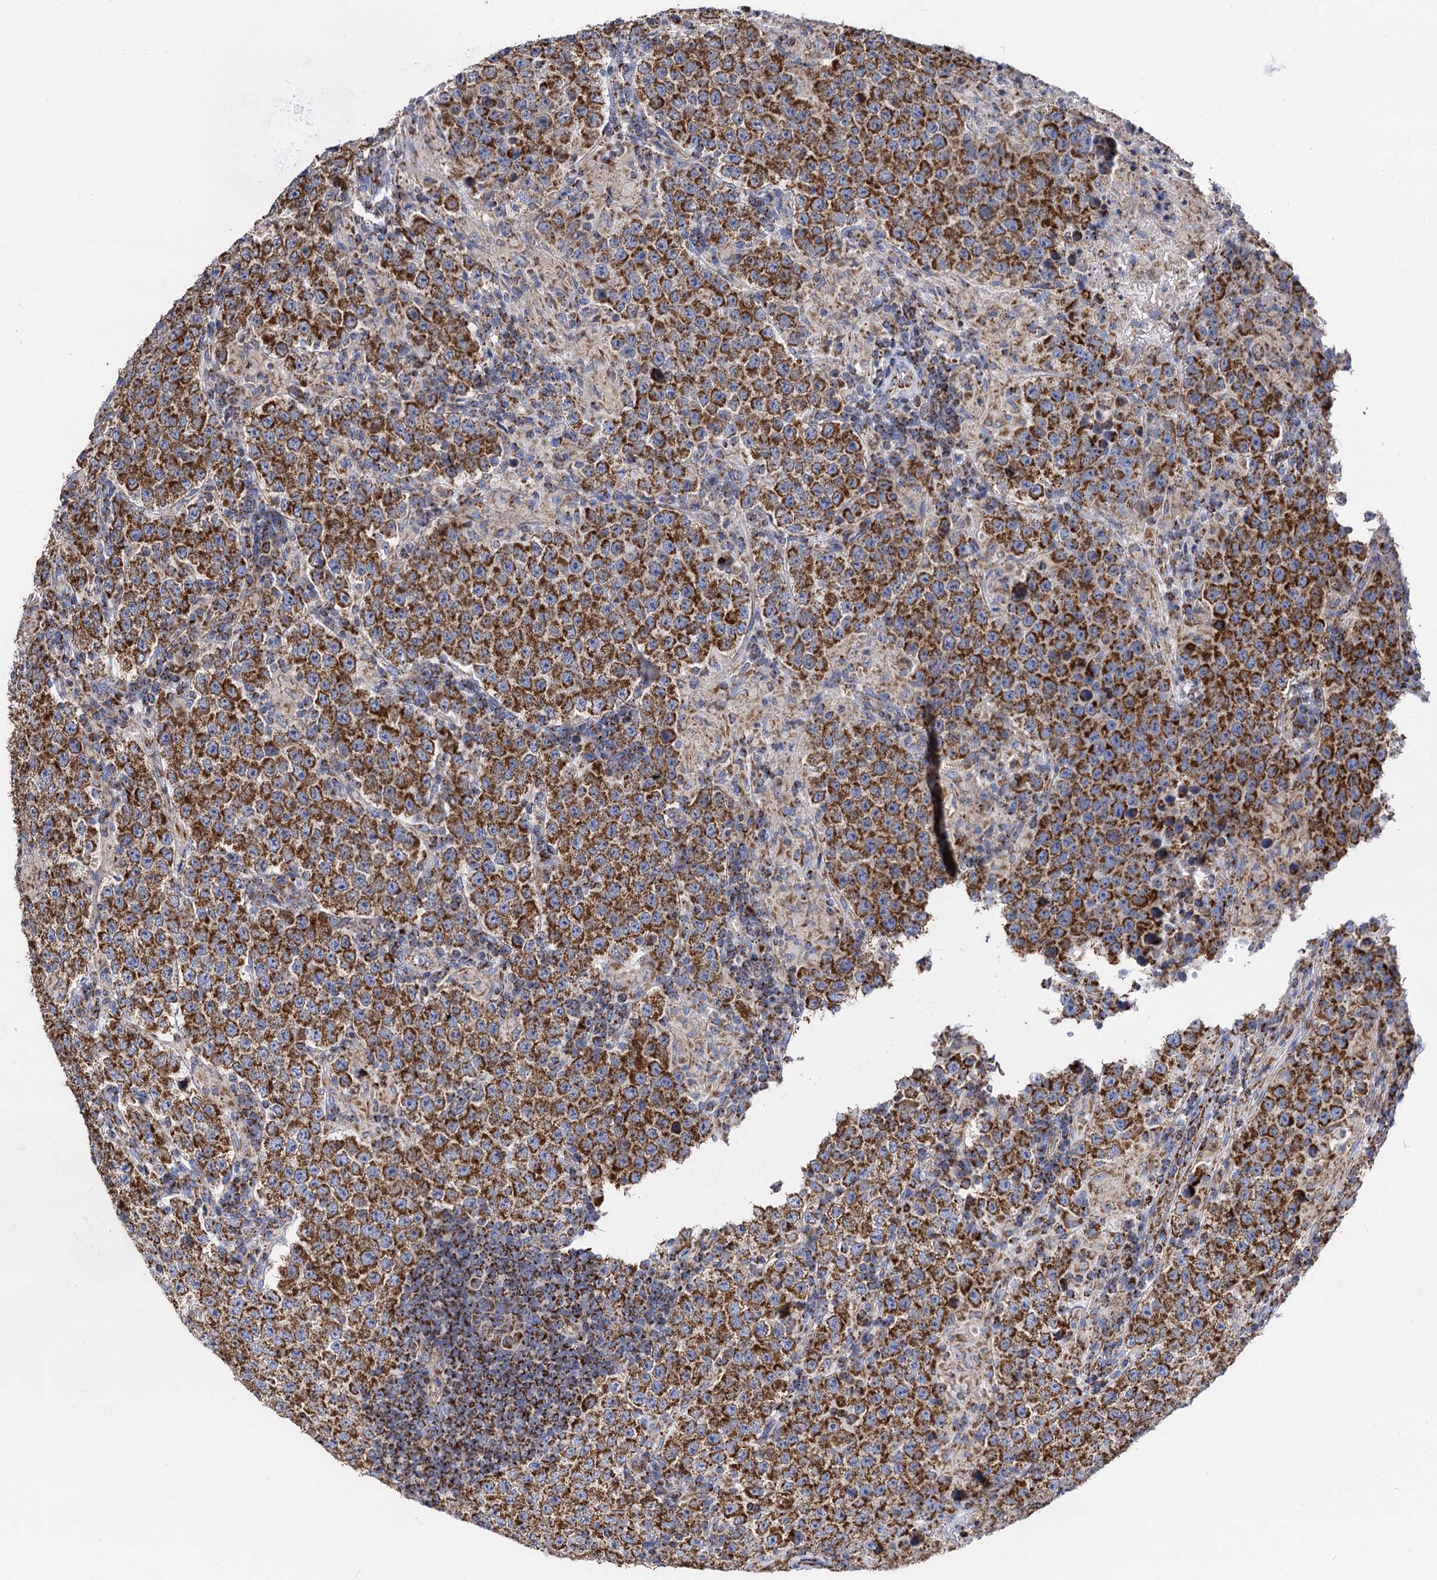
{"staining": {"intensity": "strong", "quantity": ">75%", "location": "cytoplasmic/membranous"}, "tissue": "testis cancer", "cell_type": "Tumor cells", "image_type": "cancer", "snomed": [{"axis": "morphology", "description": "Normal tissue, NOS"}, {"axis": "morphology", "description": "Urothelial carcinoma, High grade"}, {"axis": "morphology", "description": "Seminoma, NOS"}, {"axis": "morphology", "description": "Carcinoma, Embryonal, NOS"}, {"axis": "topography", "description": "Urinary bladder"}, {"axis": "topography", "description": "Testis"}], "caption": "Testis cancer tissue shows strong cytoplasmic/membranous positivity in approximately >75% of tumor cells, visualized by immunohistochemistry. (DAB IHC with brightfield microscopy, high magnification).", "gene": "TIMM10", "patient": {"sex": "male", "age": 41}}